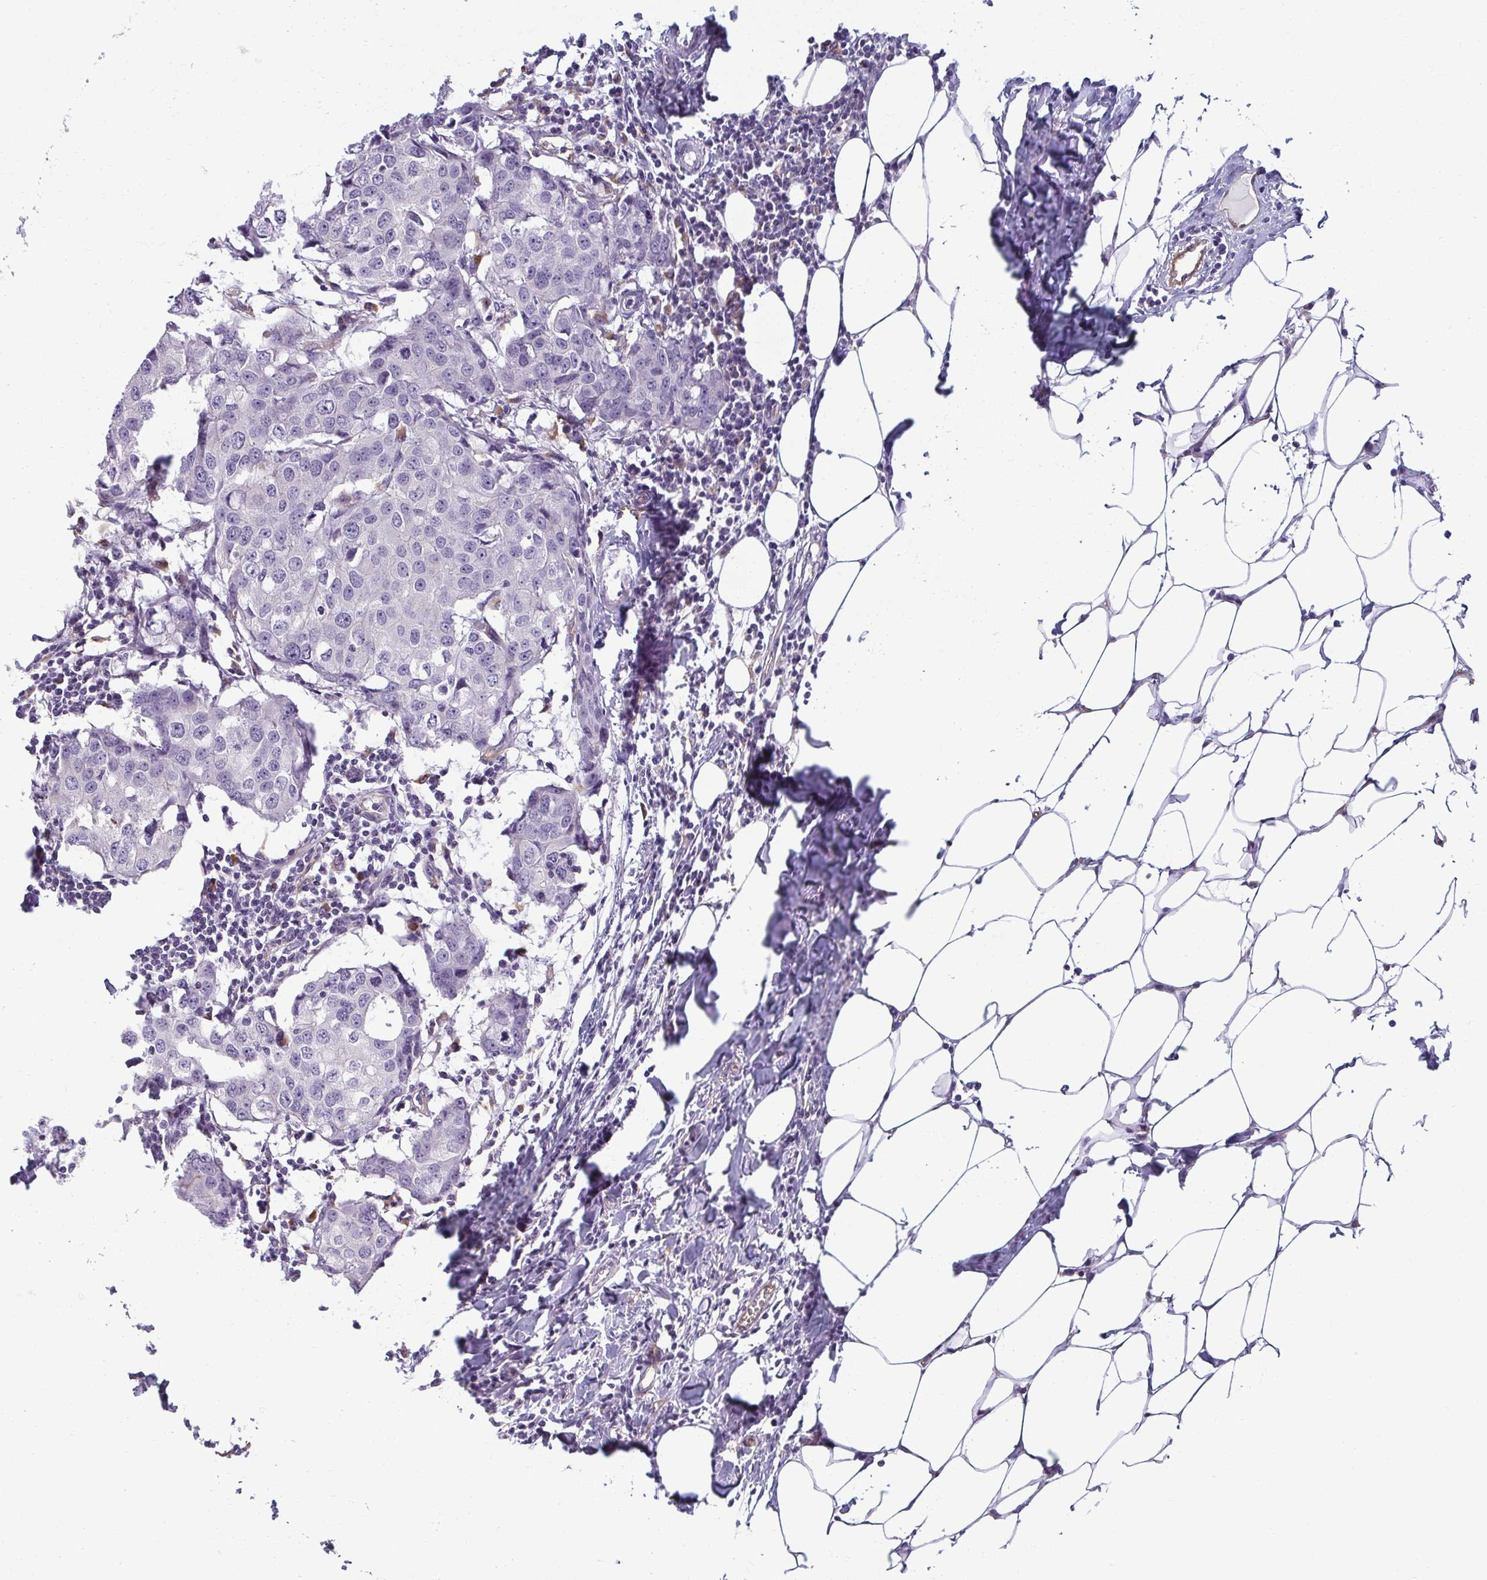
{"staining": {"intensity": "negative", "quantity": "none", "location": "none"}, "tissue": "breast cancer", "cell_type": "Tumor cells", "image_type": "cancer", "snomed": [{"axis": "morphology", "description": "Duct carcinoma"}, {"axis": "topography", "description": "Breast"}], "caption": "A photomicrograph of human infiltrating ductal carcinoma (breast) is negative for staining in tumor cells. The staining is performed using DAB brown chromogen with nuclei counter-stained in using hematoxylin.", "gene": "PDE2A", "patient": {"sex": "female", "age": 27}}